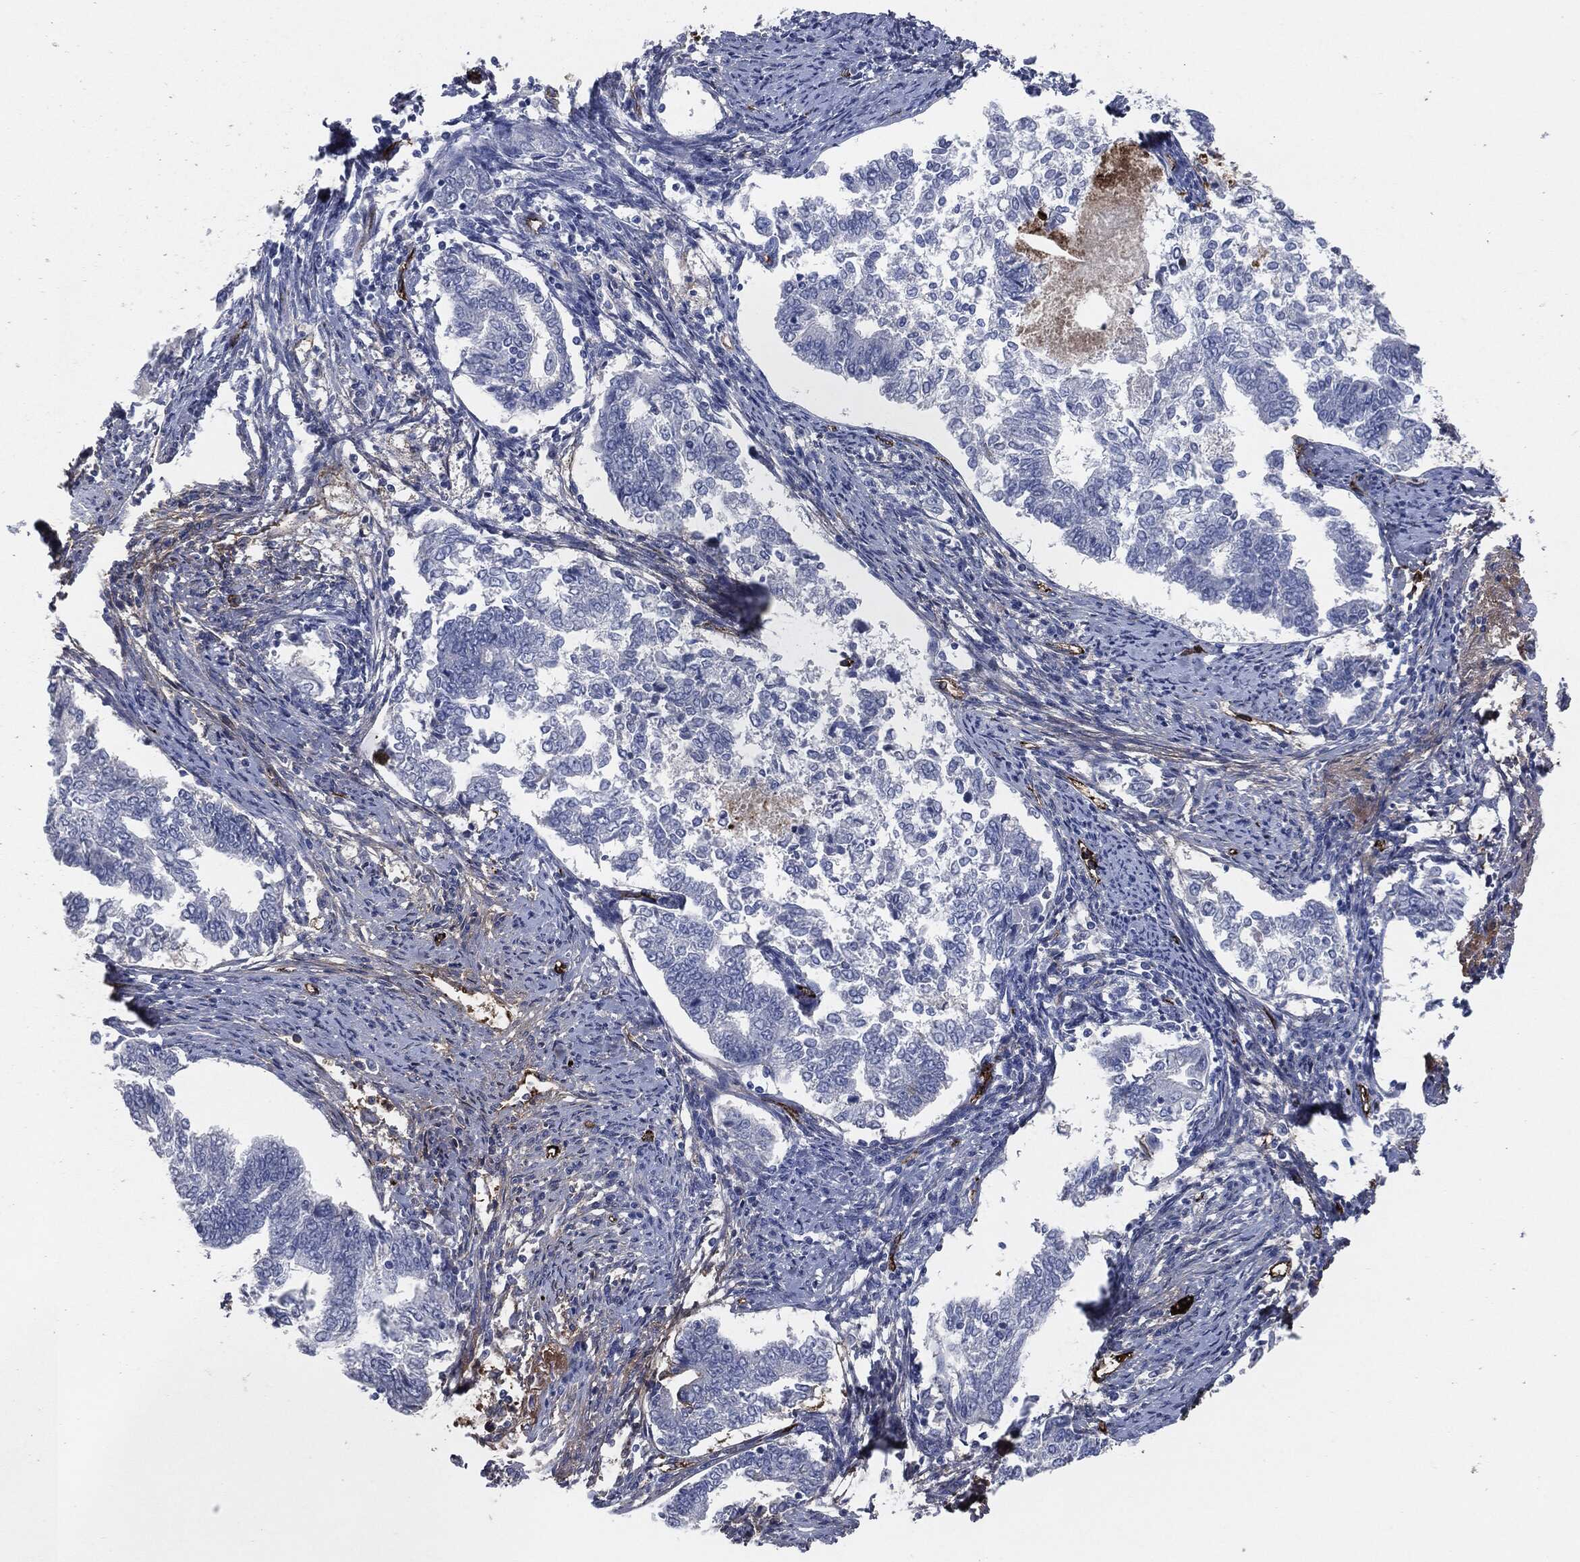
{"staining": {"intensity": "negative", "quantity": "none", "location": "none"}, "tissue": "endometrial cancer", "cell_type": "Tumor cells", "image_type": "cancer", "snomed": [{"axis": "morphology", "description": "Adenocarcinoma, NOS"}, {"axis": "topography", "description": "Endometrium"}], "caption": "Human endometrial cancer (adenocarcinoma) stained for a protein using immunohistochemistry shows no positivity in tumor cells.", "gene": "APOB", "patient": {"sex": "female", "age": 65}}